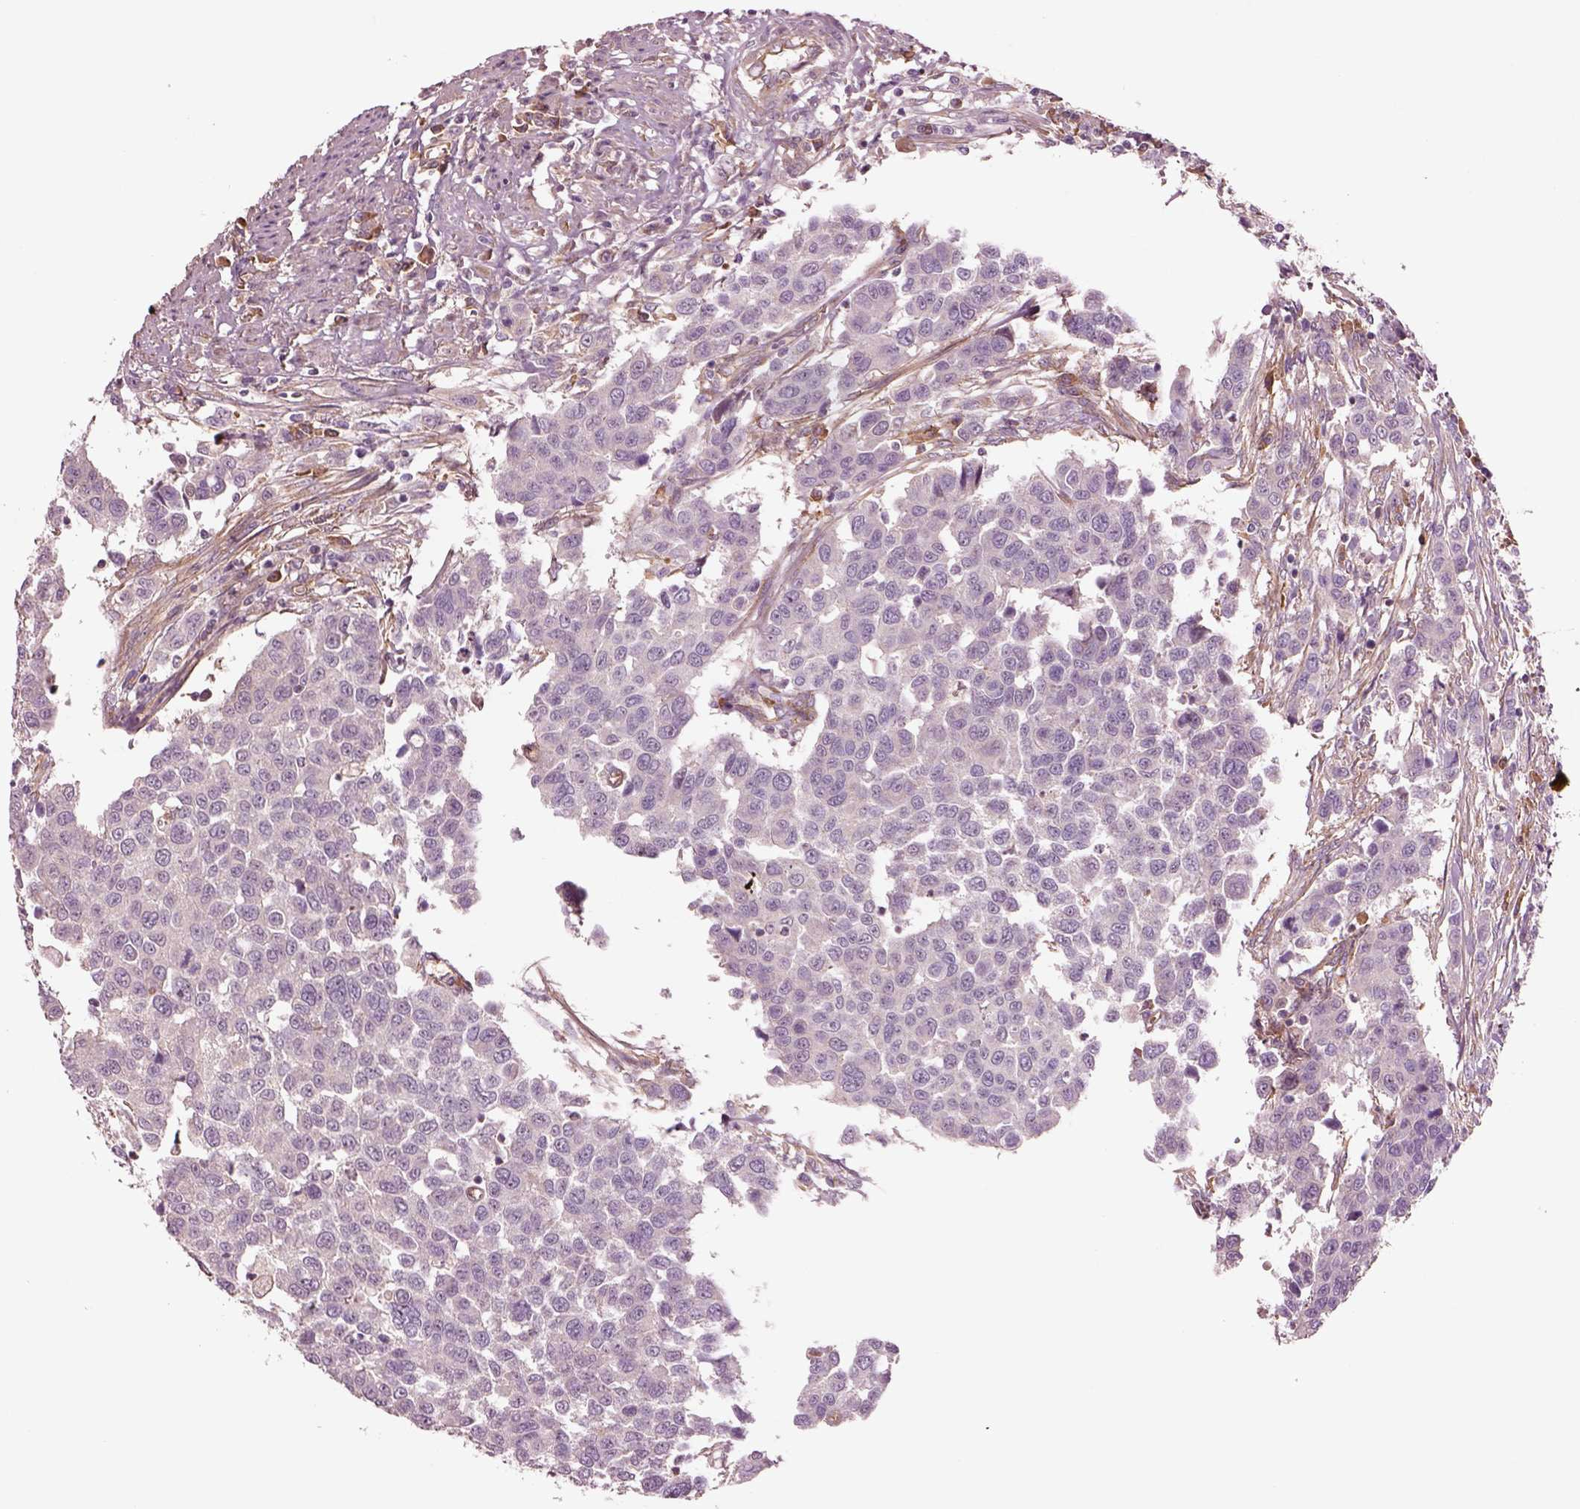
{"staining": {"intensity": "negative", "quantity": "none", "location": "none"}, "tissue": "urothelial cancer", "cell_type": "Tumor cells", "image_type": "cancer", "snomed": [{"axis": "morphology", "description": "Urothelial carcinoma, High grade"}, {"axis": "topography", "description": "Urinary bladder"}], "caption": "Immunohistochemistry (IHC) photomicrograph of neoplastic tissue: urothelial cancer stained with DAB exhibits no significant protein expression in tumor cells.", "gene": "HTR1B", "patient": {"sex": "female", "age": 58}}